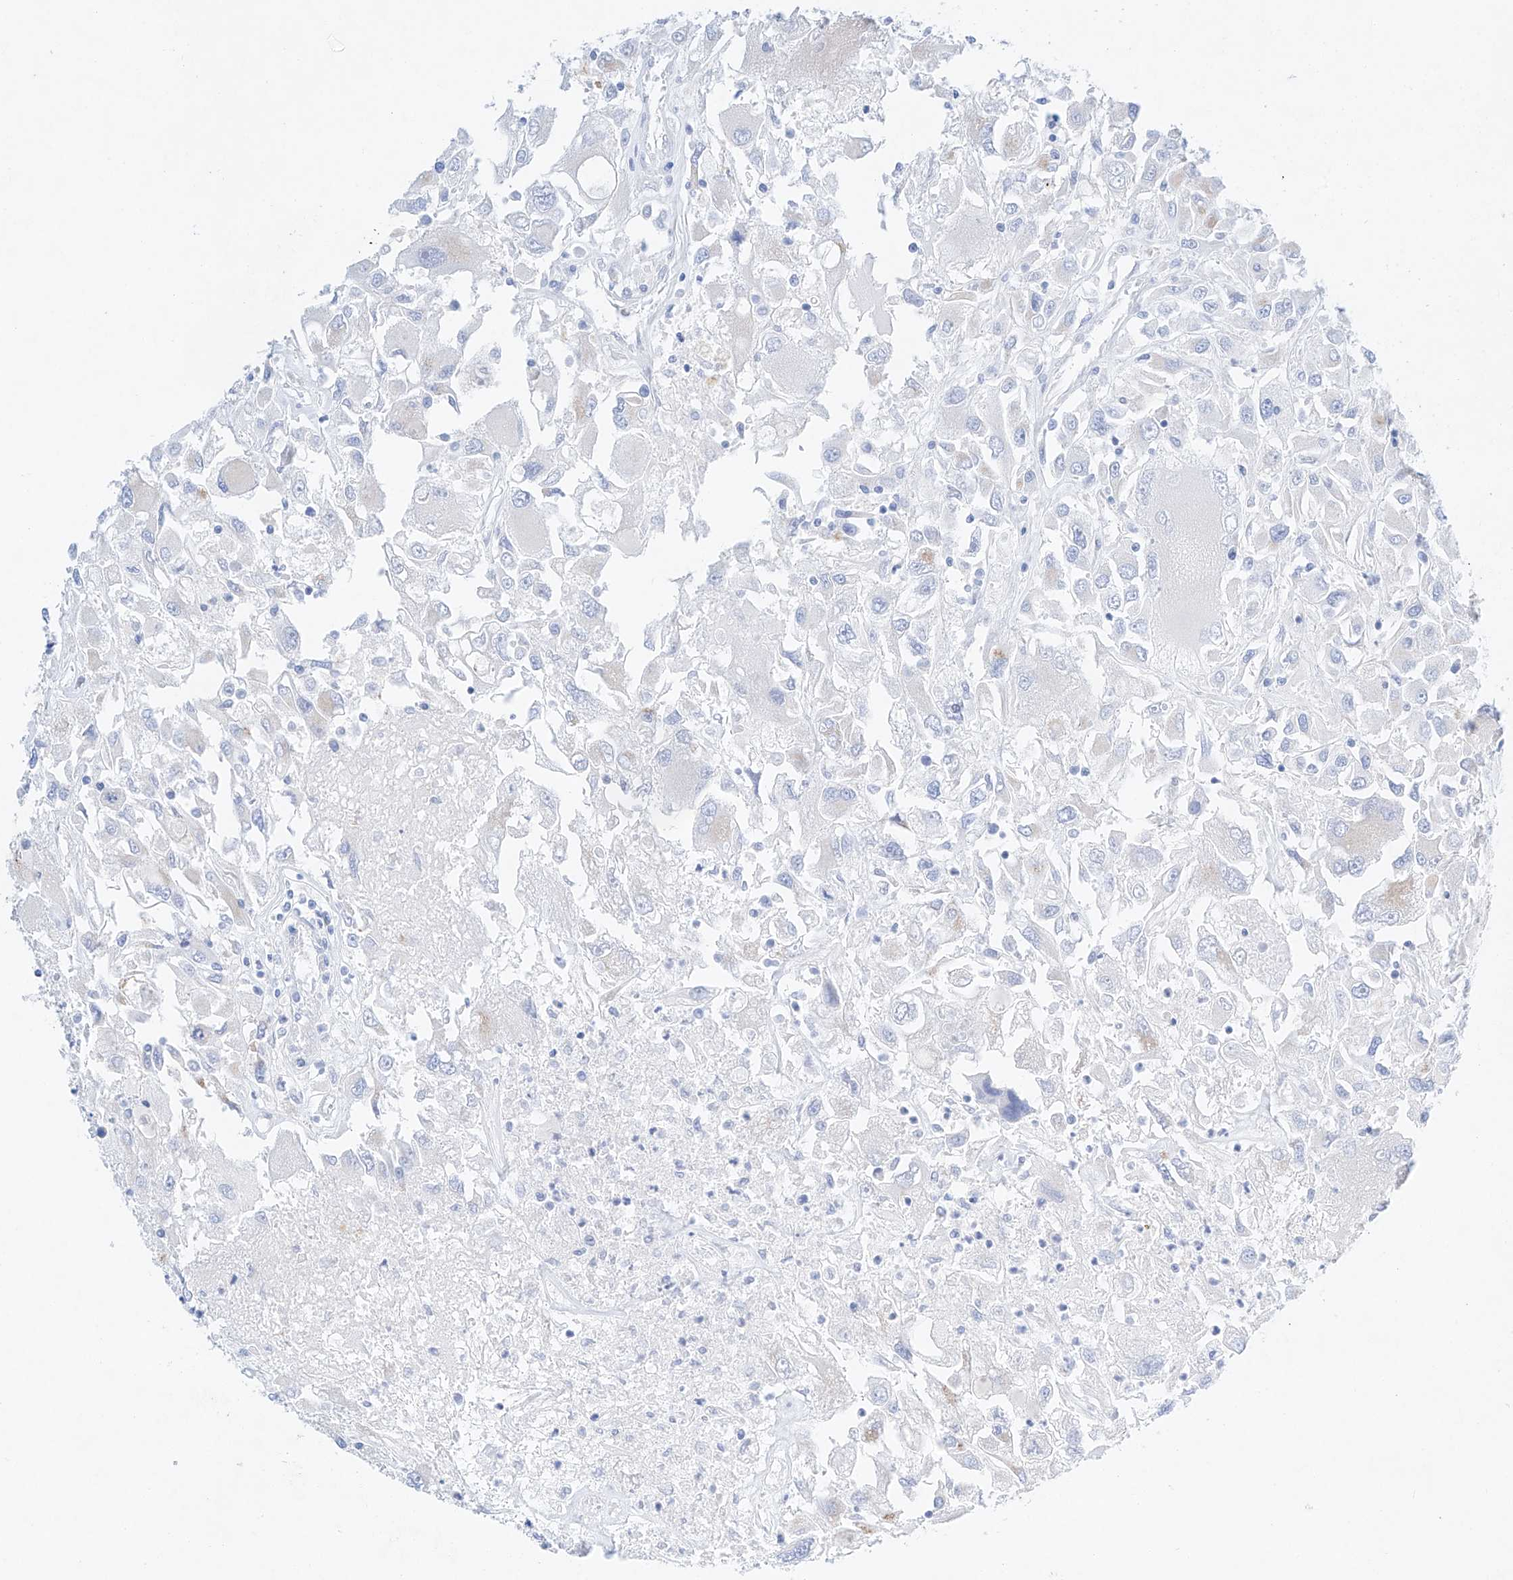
{"staining": {"intensity": "negative", "quantity": "none", "location": "none"}, "tissue": "renal cancer", "cell_type": "Tumor cells", "image_type": "cancer", "snomed": [{"axis": "morphology", "description": "Adenocarcinoma, NOS"}, {"axis": "topography", "description": "Kidney"}], "caption": "This is an IHC photomicrograph of human adenocarcinoma (renal). There is no staining in tumor cells.", "gene": "NT5C3B", "patient": {"sex": "female", "age": 52}}